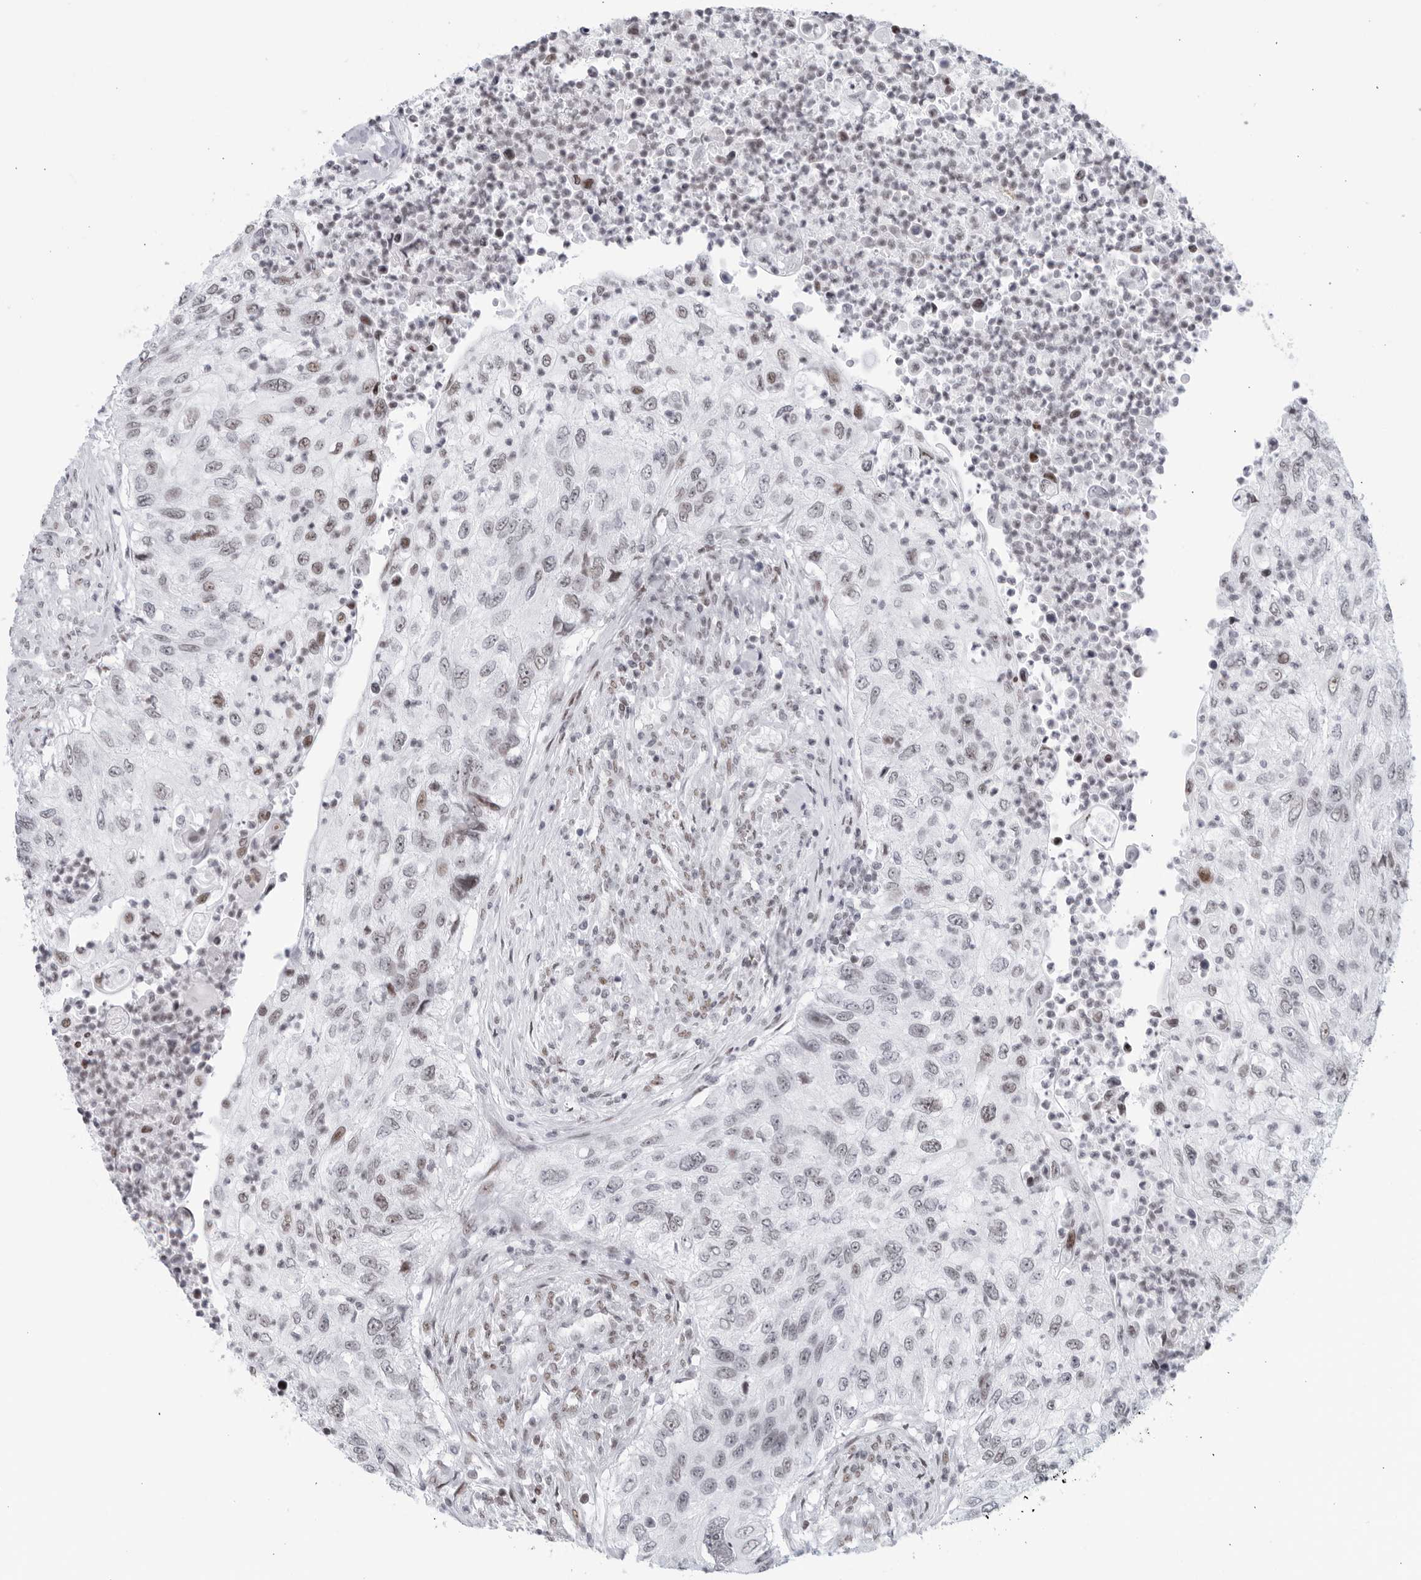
{"staining": {"intensity": "moderate", "quantity": "<25%", "location": "nuclear"}, "tissue": "urothelial cancer", "cell_type": "Tumor cells", "image_type": "cancer", "snomed": [{"axis": "morphology", "description": "Urothelial carcinoma, High grade"}, {"axis": "topography", "description": "Urinary bladder"}], "caption": "The immunohistochemical stain highlights moderate nuclear positivity in tumor cells of urothelial cancer tissue. (DAB (3,3'-diaminobenzidine) IHC with brightfield microscopy, high magnification).", "gene": "HP1BP3", "patient": {"sex": "female", "age": 60}}